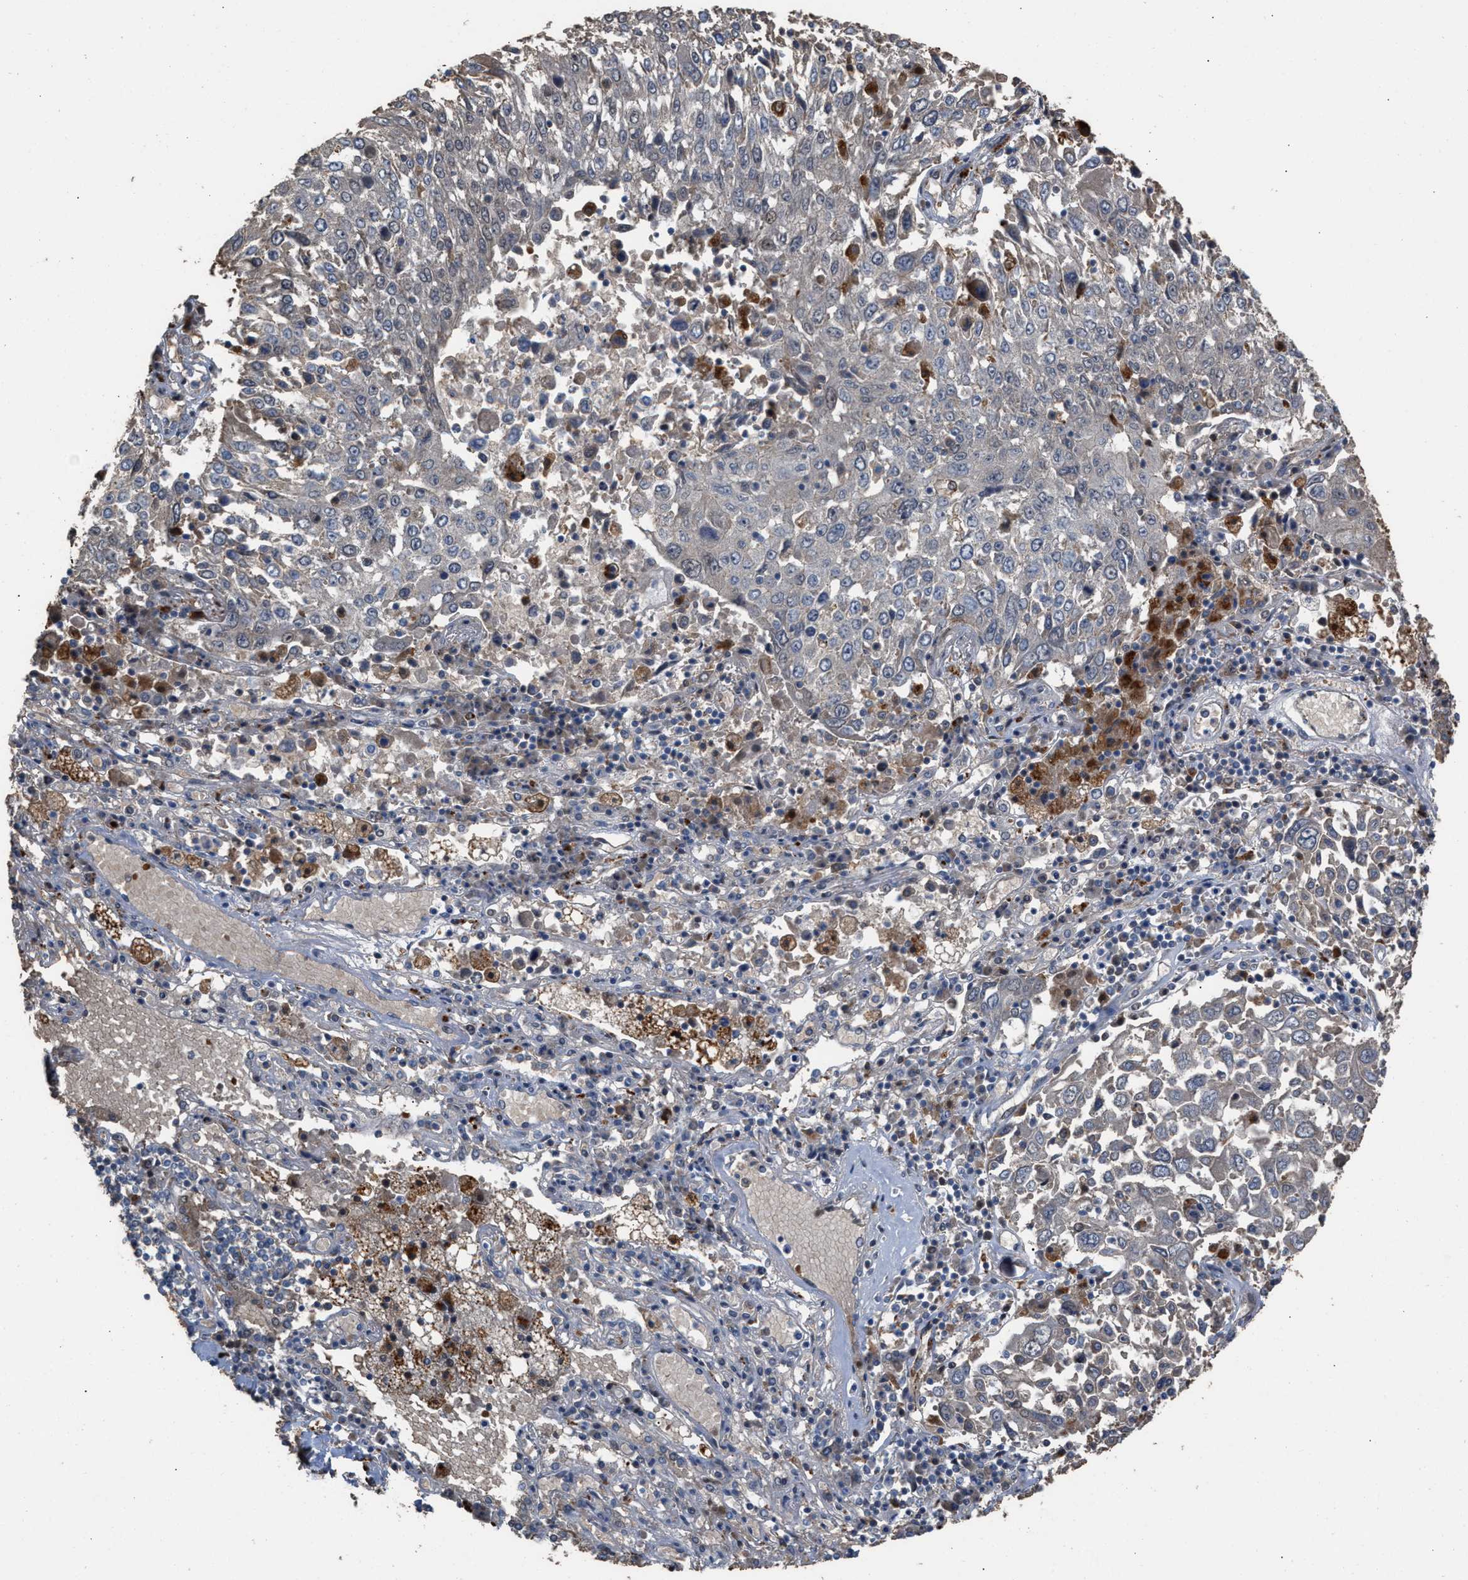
{"staining": {"intensity": "negative", "quantity": "none", "location": "none"}, "tissue": "lung cancer", "cell_type": "Tumor cells", "image_type": "cancer", "snomed": [{"axis": "morphology", "description": "Squamous cell carcinoma, NOS"}, {"axis": "topography", "description": "Lung"}], "caption": "The micrograph displays no staining of tumor cells in lung cancer.", "gene": "ELMO3", "patient": {"sex": "male", "age": 65}}